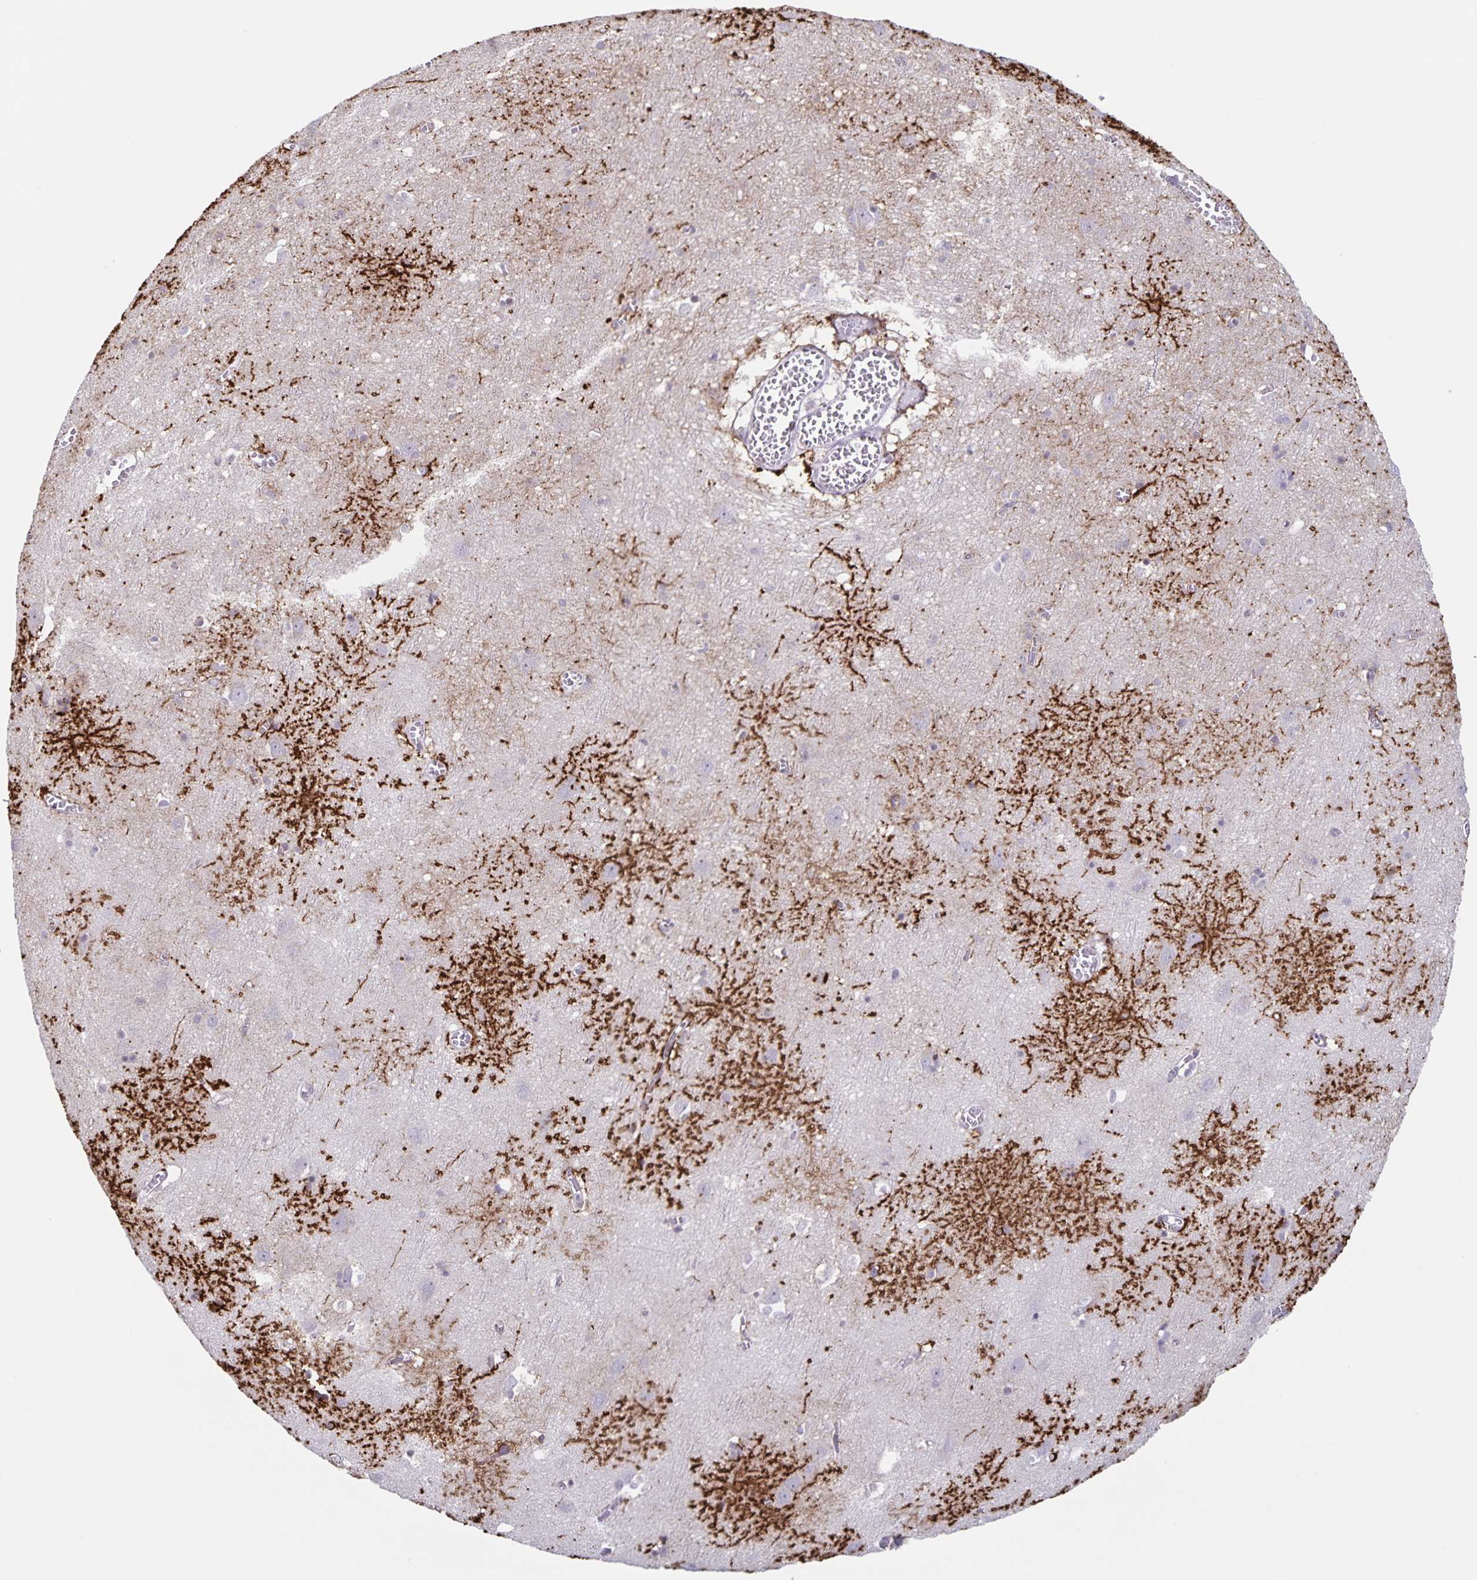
{"staining": {"intensity": "negative", "quantity": "none", "location": "none"}, "tissue": "cerebral cortex", "cell_type": "Endothelial cells", "image_type": "normal", "snomed": [{"axis": "morphology", "description": "Normal tissue, NOS"}, {"axis": "topography", "description": "Cerebral cortex"}], "caption": "IHC histopathology image of benign cerebral cortex: human cerebral cortex stained with DAB shows no significant protein staining in endothelial cells. The staining was performed using DAB (3,3'-diaminobenzidine) to visualize the protein expression in brown, while the nuclei were stained in blue with hematoxylin (Magnification: 20x).", "gene": "AQP4", "patient": {"sex": "male", "age": 70}}